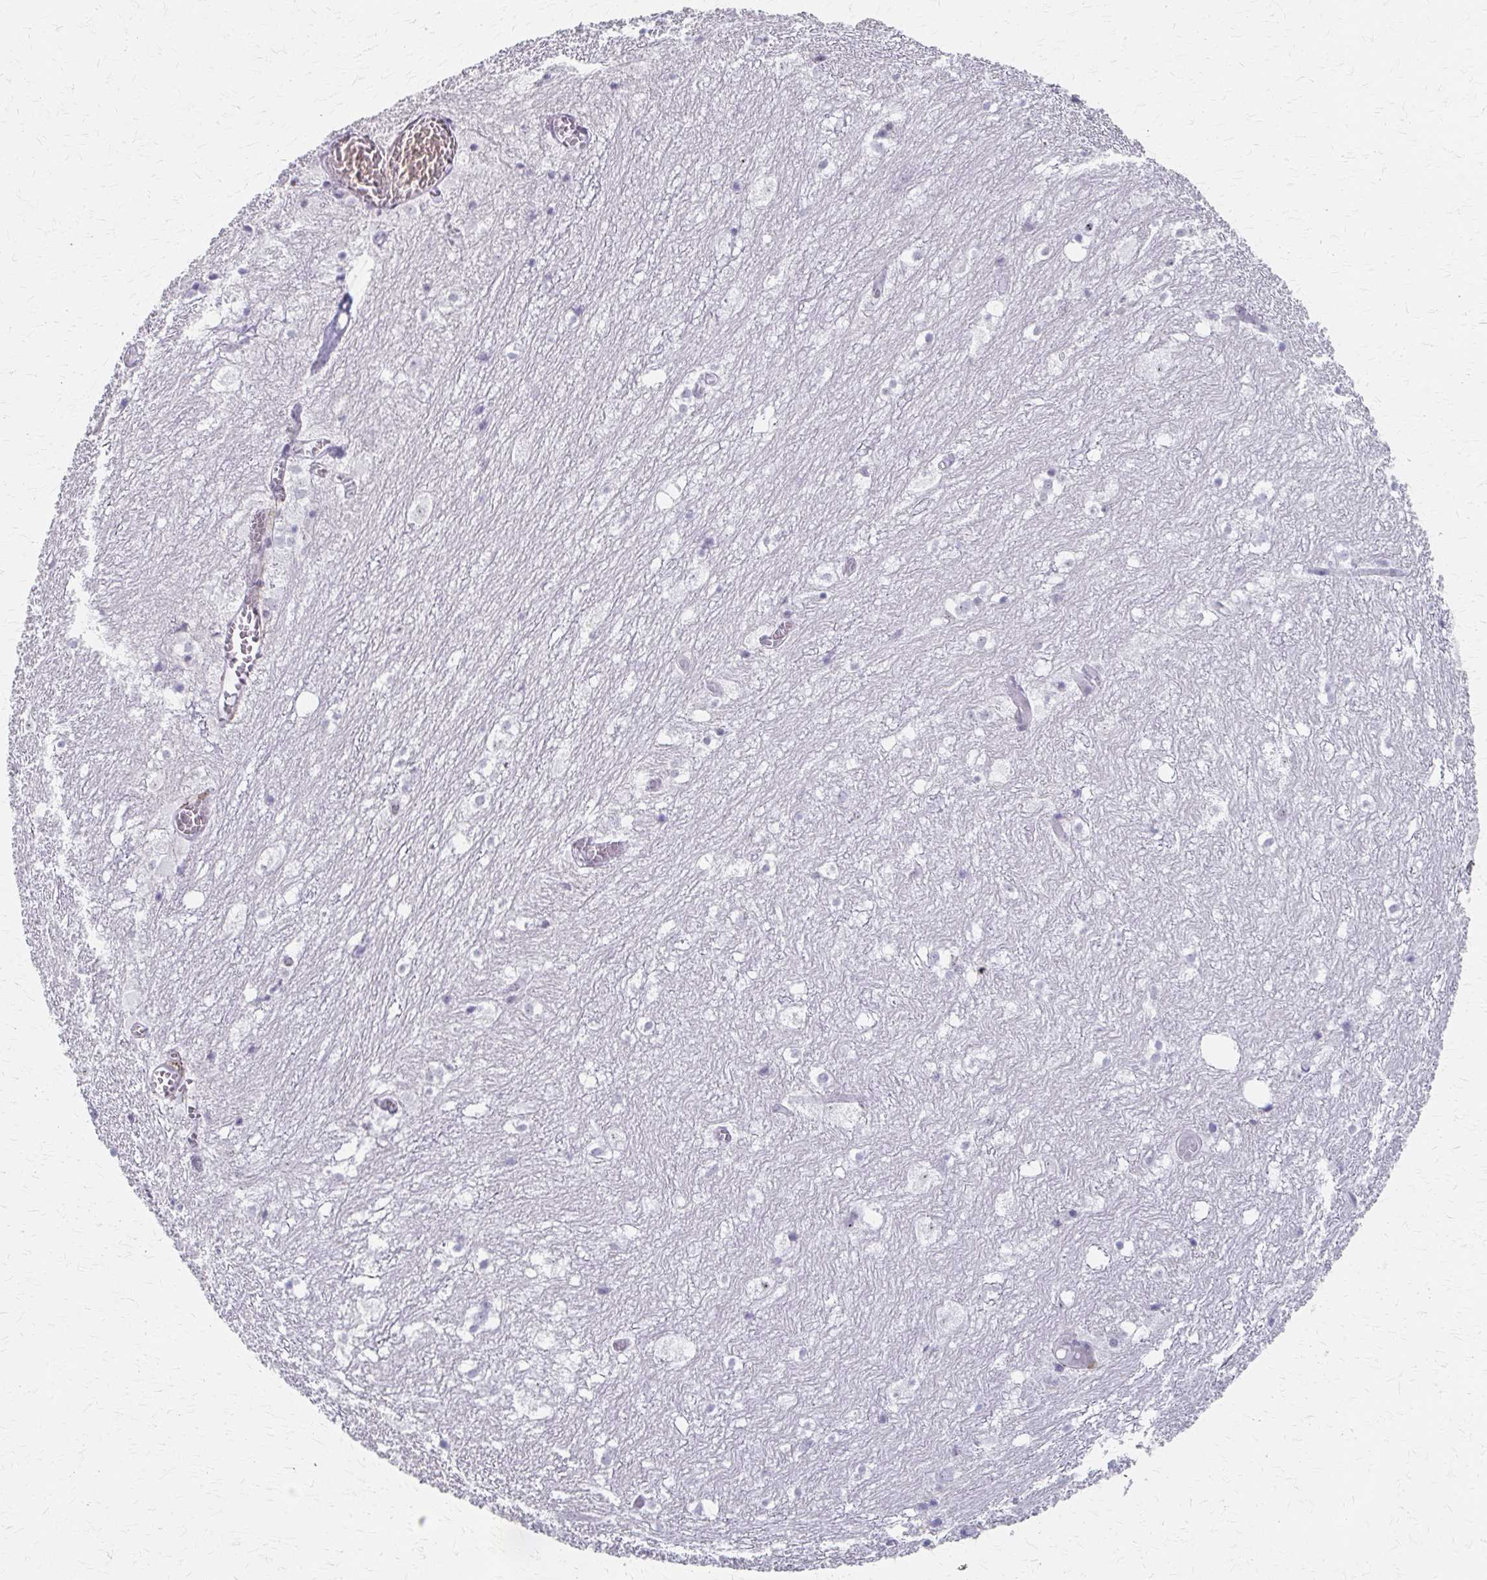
{"staining": {"intensity": "negative", "quantity": "none", "location": "none"}, "tissue": "hippocampus", "cell_type": "Glial cells", "image_type": "normal", "snomed": [{"axis": "morphology", "description": "Normal tissue, NOS"}, {"axis": "topography", "description": "Hippocampus"}], "caption": "The image displays no significant expression in glial cells of hippocampus. (DAB (3,3'-diaminobenzidine) immunohistochemistry visualized using brightfield microscopy, high magnification).", "gene": "PES1", "patient": {"sex": "female", "age": 52}}